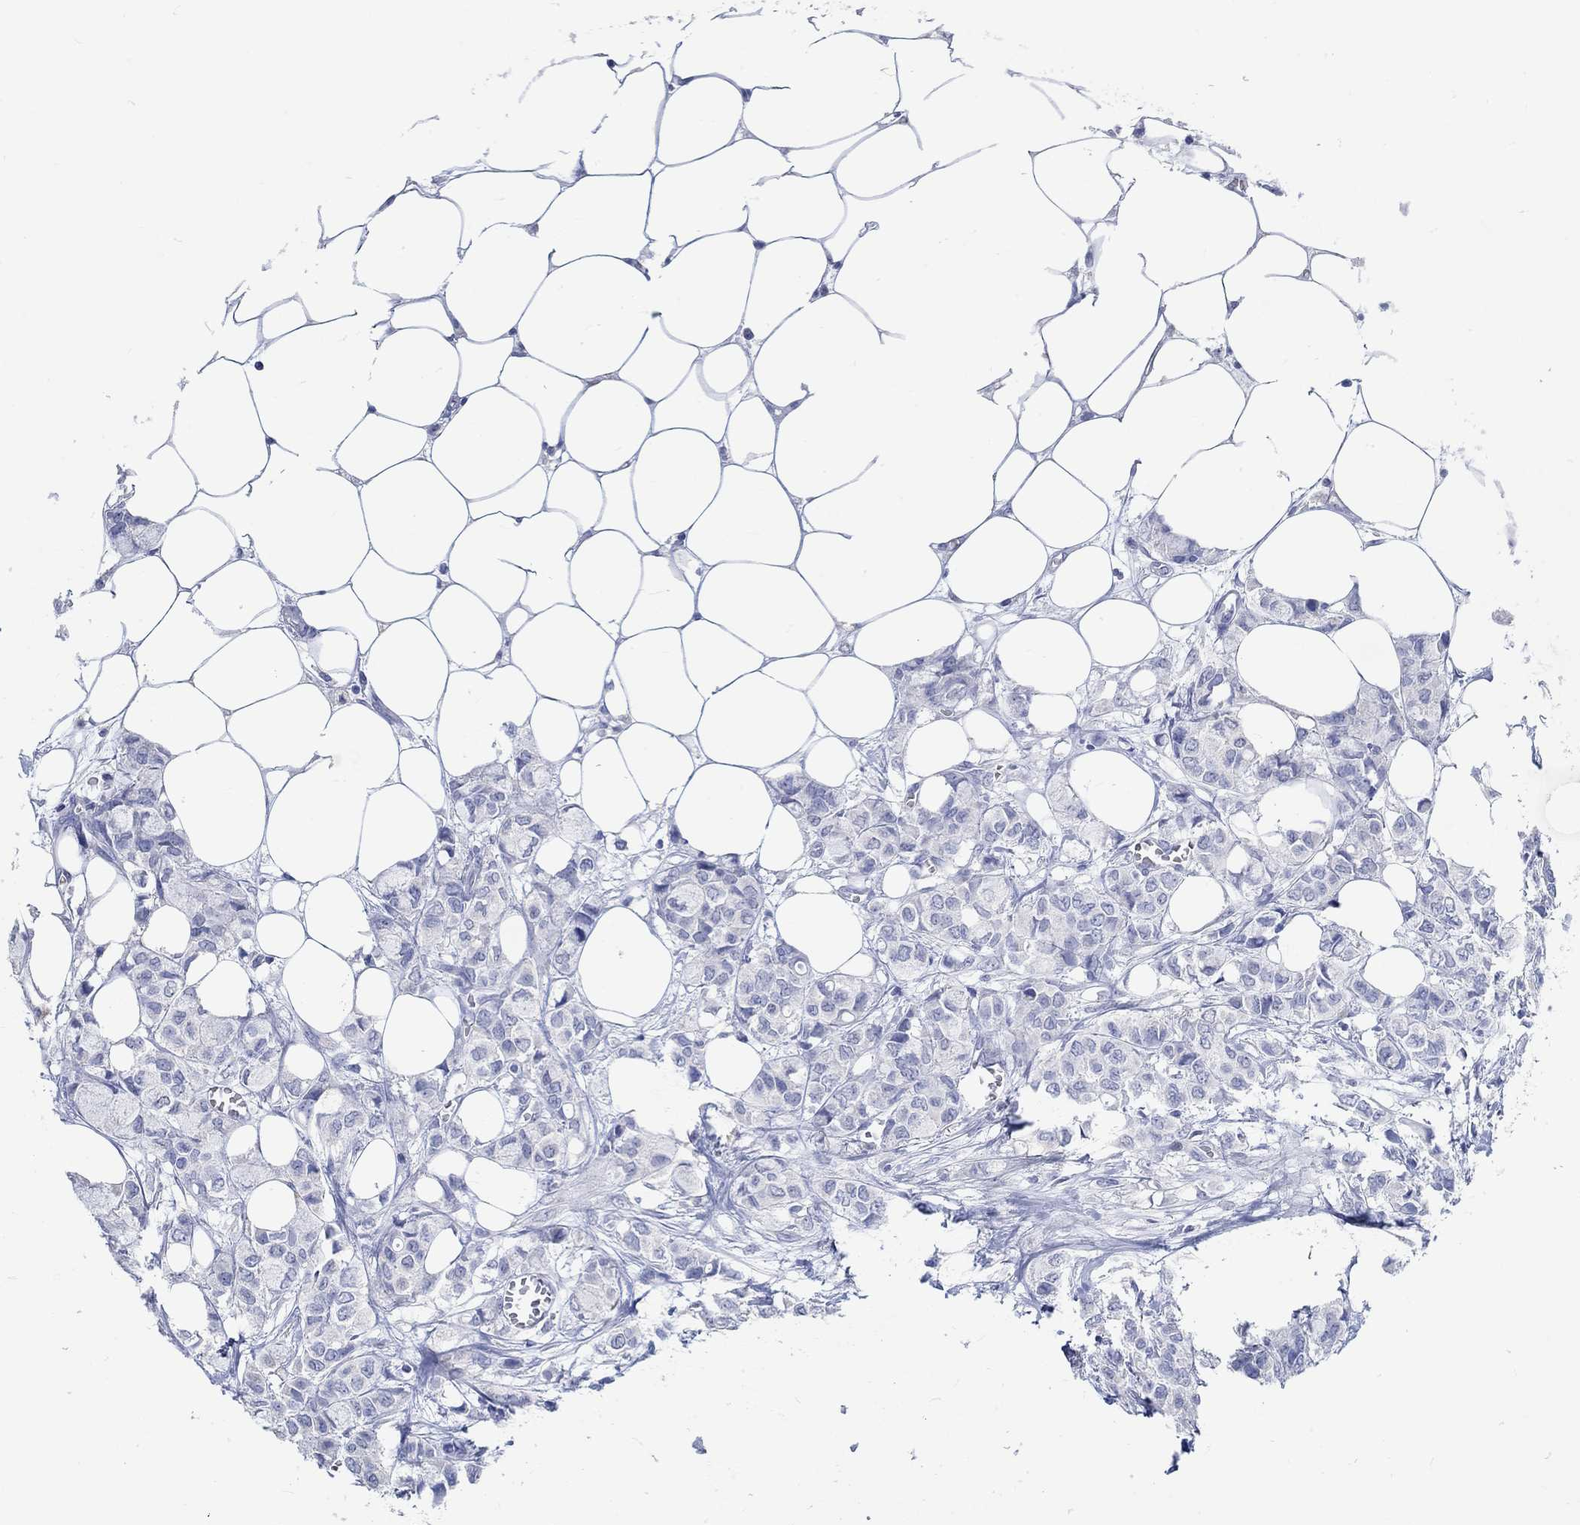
{"staining": {"intensity": "negative", "quantity": "none", "location": "none"}, "tissue": "breast cancer", "cell_type": "Tumor cells", "image_type": "cancer", "snomed": [{"axis": "morphology", "description": "Duct carcinoma"}, {"axis": "topography", "description": "Breast"}], "caption": "DAB immunohistochemical staining of human breast cancer reveals no significant expression in tumor cells. Brightfield microscopy of immunohistochemistry stained with DAB (brown) and hematoxylin (blue), captured at high magnification.", "gene": "C4orf47", "patient": {"sex": "female", "age": 85}}